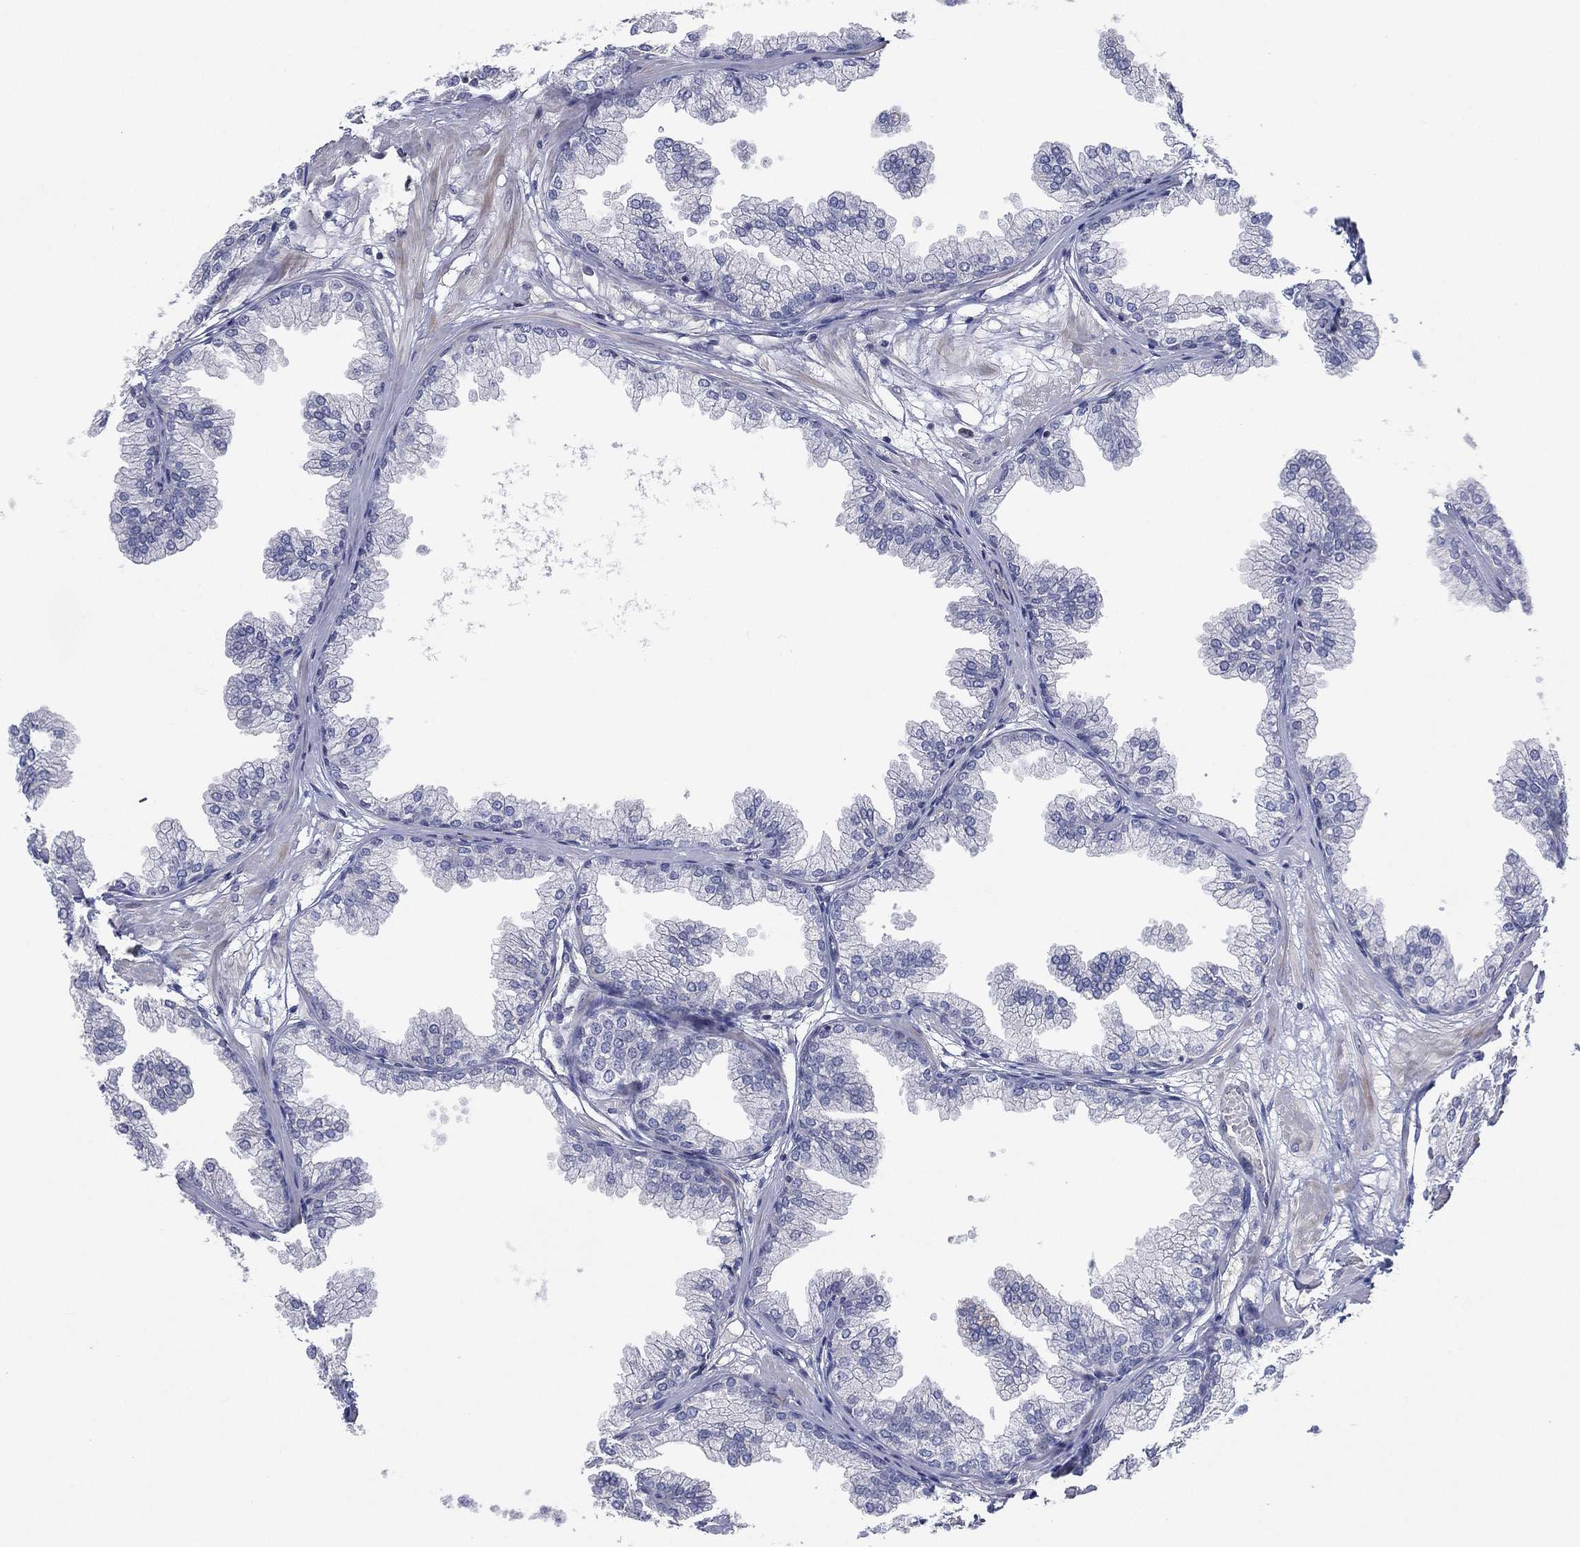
{"staining": {"intensity": "negative", "quantity": "none", "location": "none"}, "tissue": "prostate", "cell_type": "Glandular cells", "image_type": "normal", "snomed": [{"axis": "morphology", "description": "Normal tissue, NOS"}, {"axis": "topography", "description": "Prostate"}], "caption": "Immunohistochemical staining of unremarkable prostate reveals no significant staining in glandular cells.", "gene": "FLI1", "patient": {"sex": "male", "age": 37}}